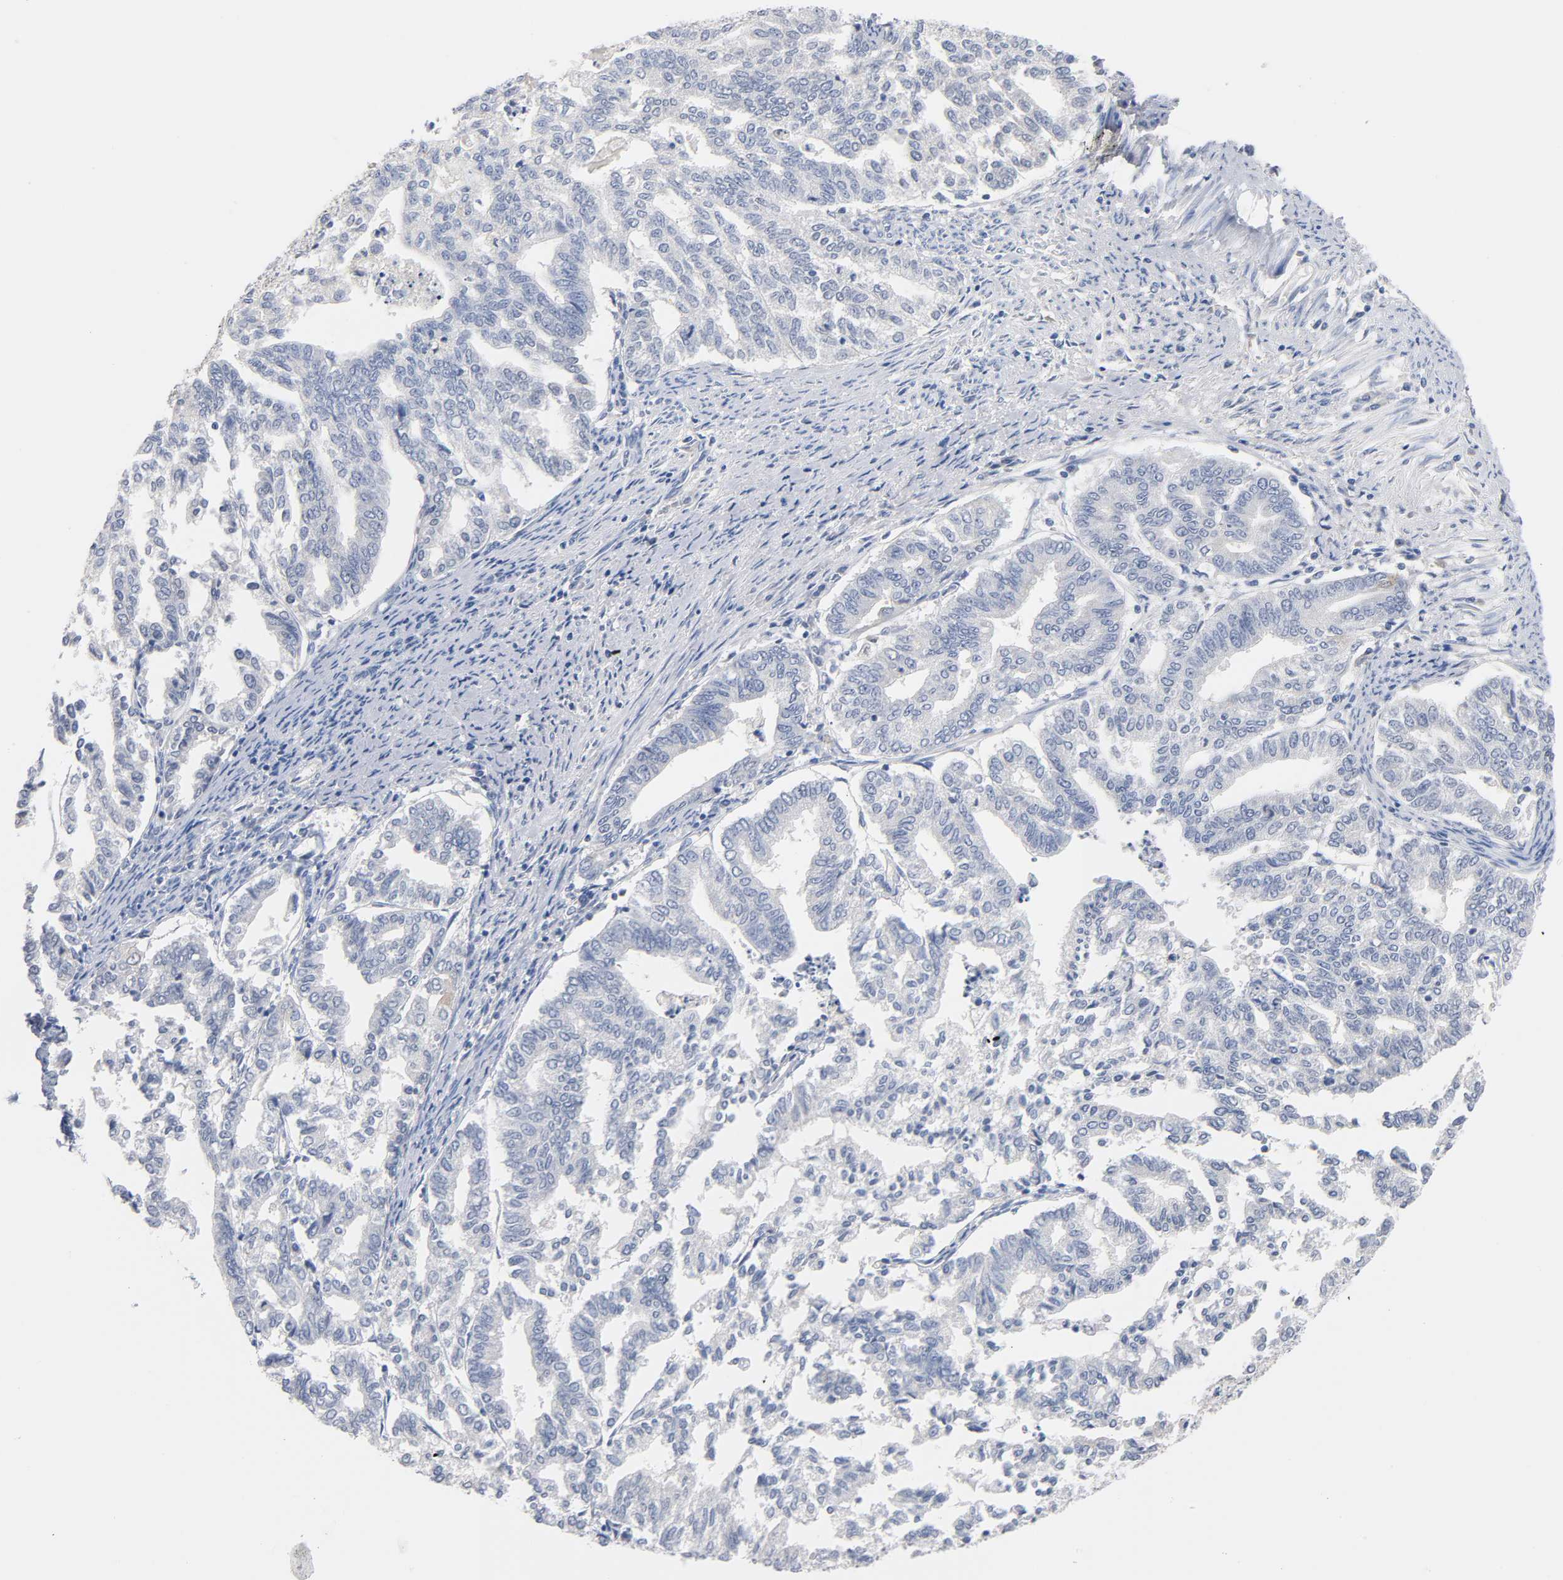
{"staining": {"intensity": "negative", "quantity": "none", "location": "none"}, "tissue": "endometrial cancer", "cell_type": "Tumor cells", "image_type": "cancer", "snomed": [{"axis": "morphology", "description": "Adenocarcinoma, NOS"}, {"axis": "topography", "description": "Endometrium"}], "caption": "DAB (3,3'-diaminobenzidine) immunohistochemical staining of human endometrial cancer (adenocarcinoma) exhibits no significant positivity in tumor cells. (DAB immunohistochemistry with hematoxylin counter stain).", "gene": "MALT1", "patient": {"sex": "female", "age": 79}}